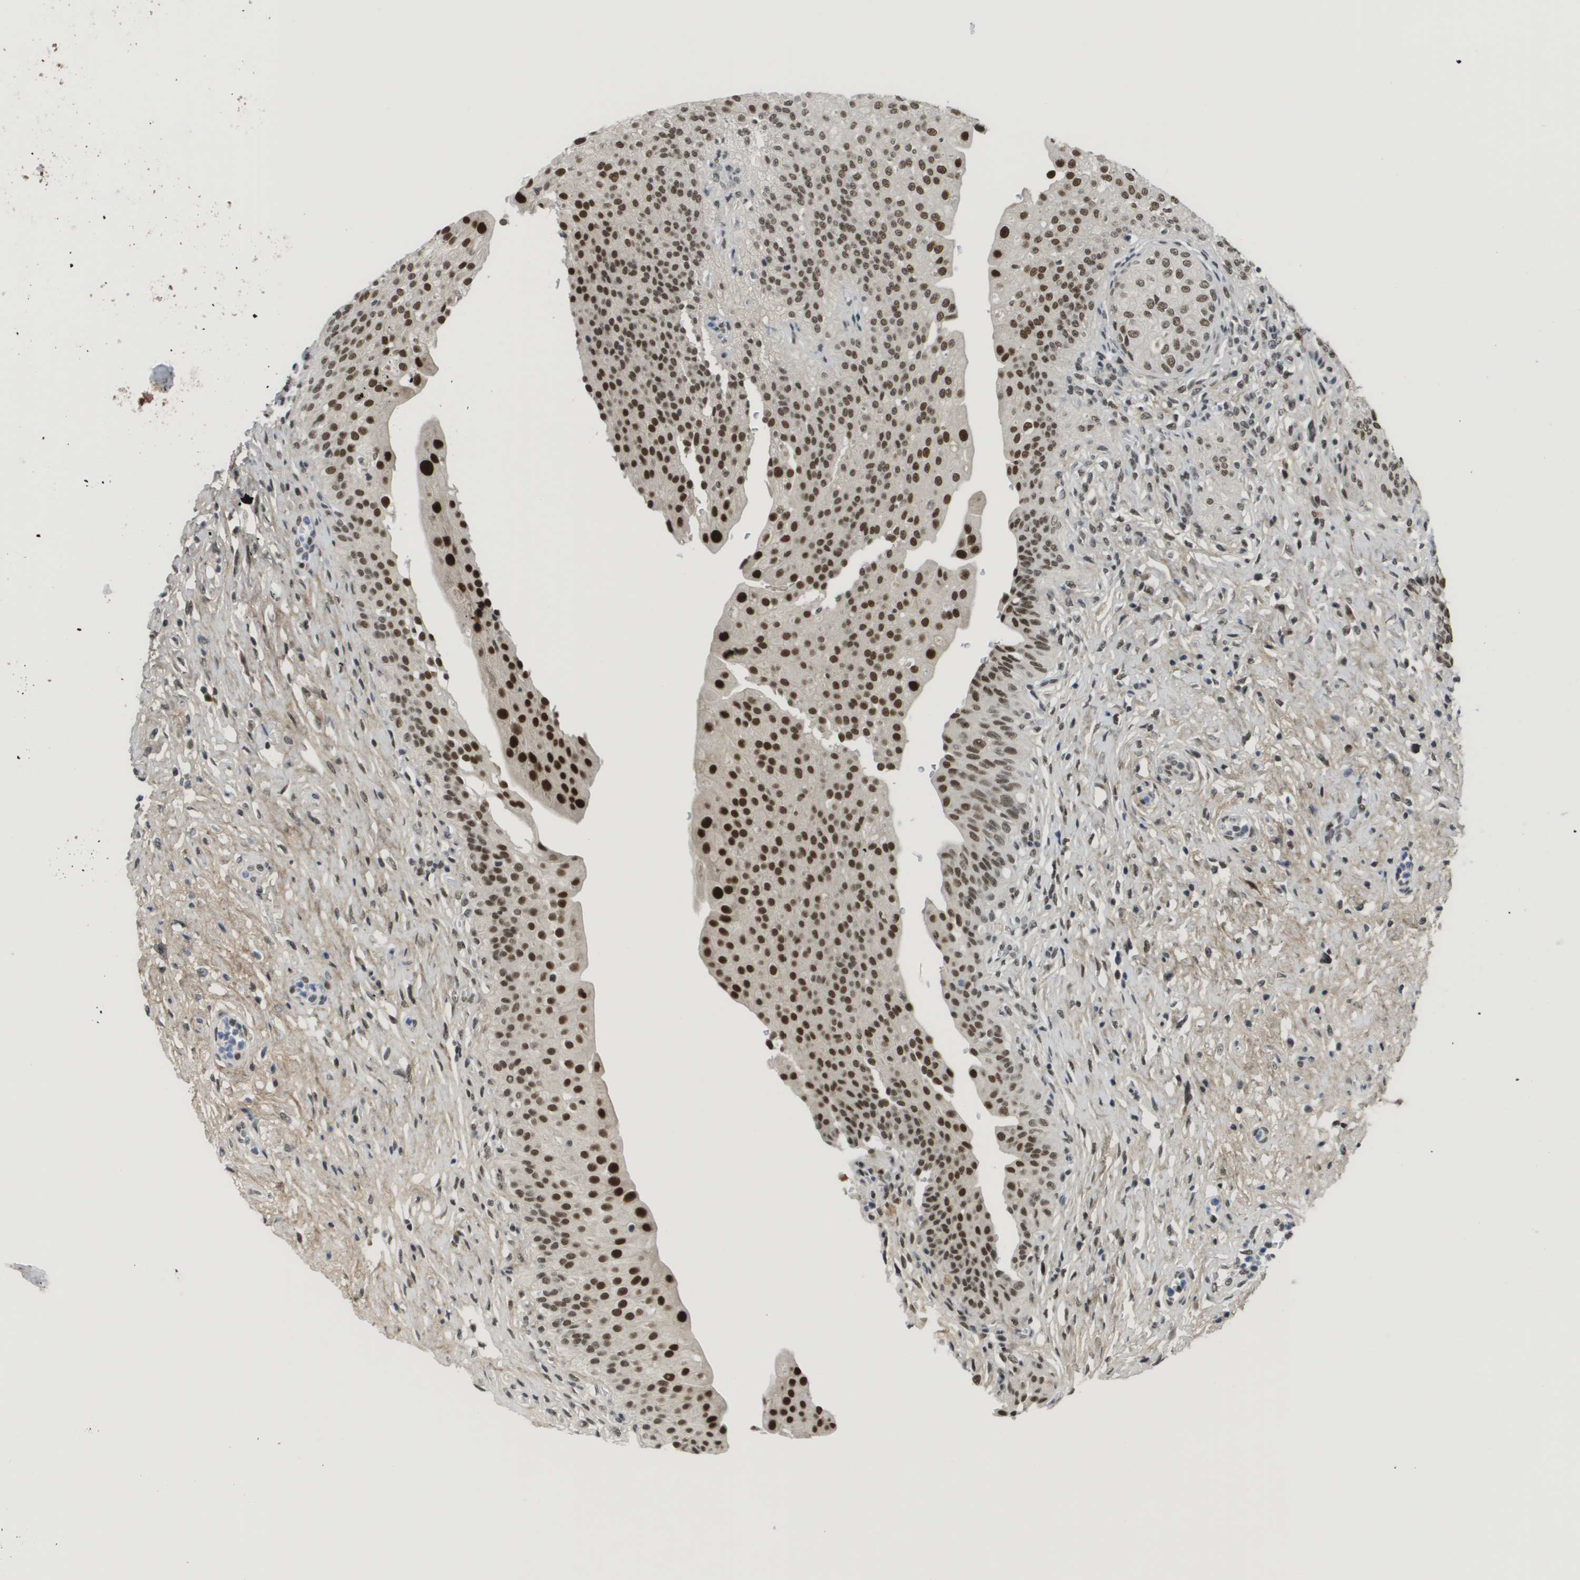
{"staining": {"intensity": "strong", "quantity": ">75%", "location": "nuclear"}, "tissue": "urinary bladder", "cell_type": "Urothelial cells", "image_type": "normal", "snomed": [{"axis": "morphology", "description": "Normal tissue, NOS"}, {"axis": "topography", "description": "Urinary bladder"}], "caption": "Approximately >75% of urothelial cells in benign urinary bladder show strong nuclear protein staining as visualized by brown immunohistochemical staining.", "gene": "SMARCAD1", "patient": {"sex": "male", "age": 46}}